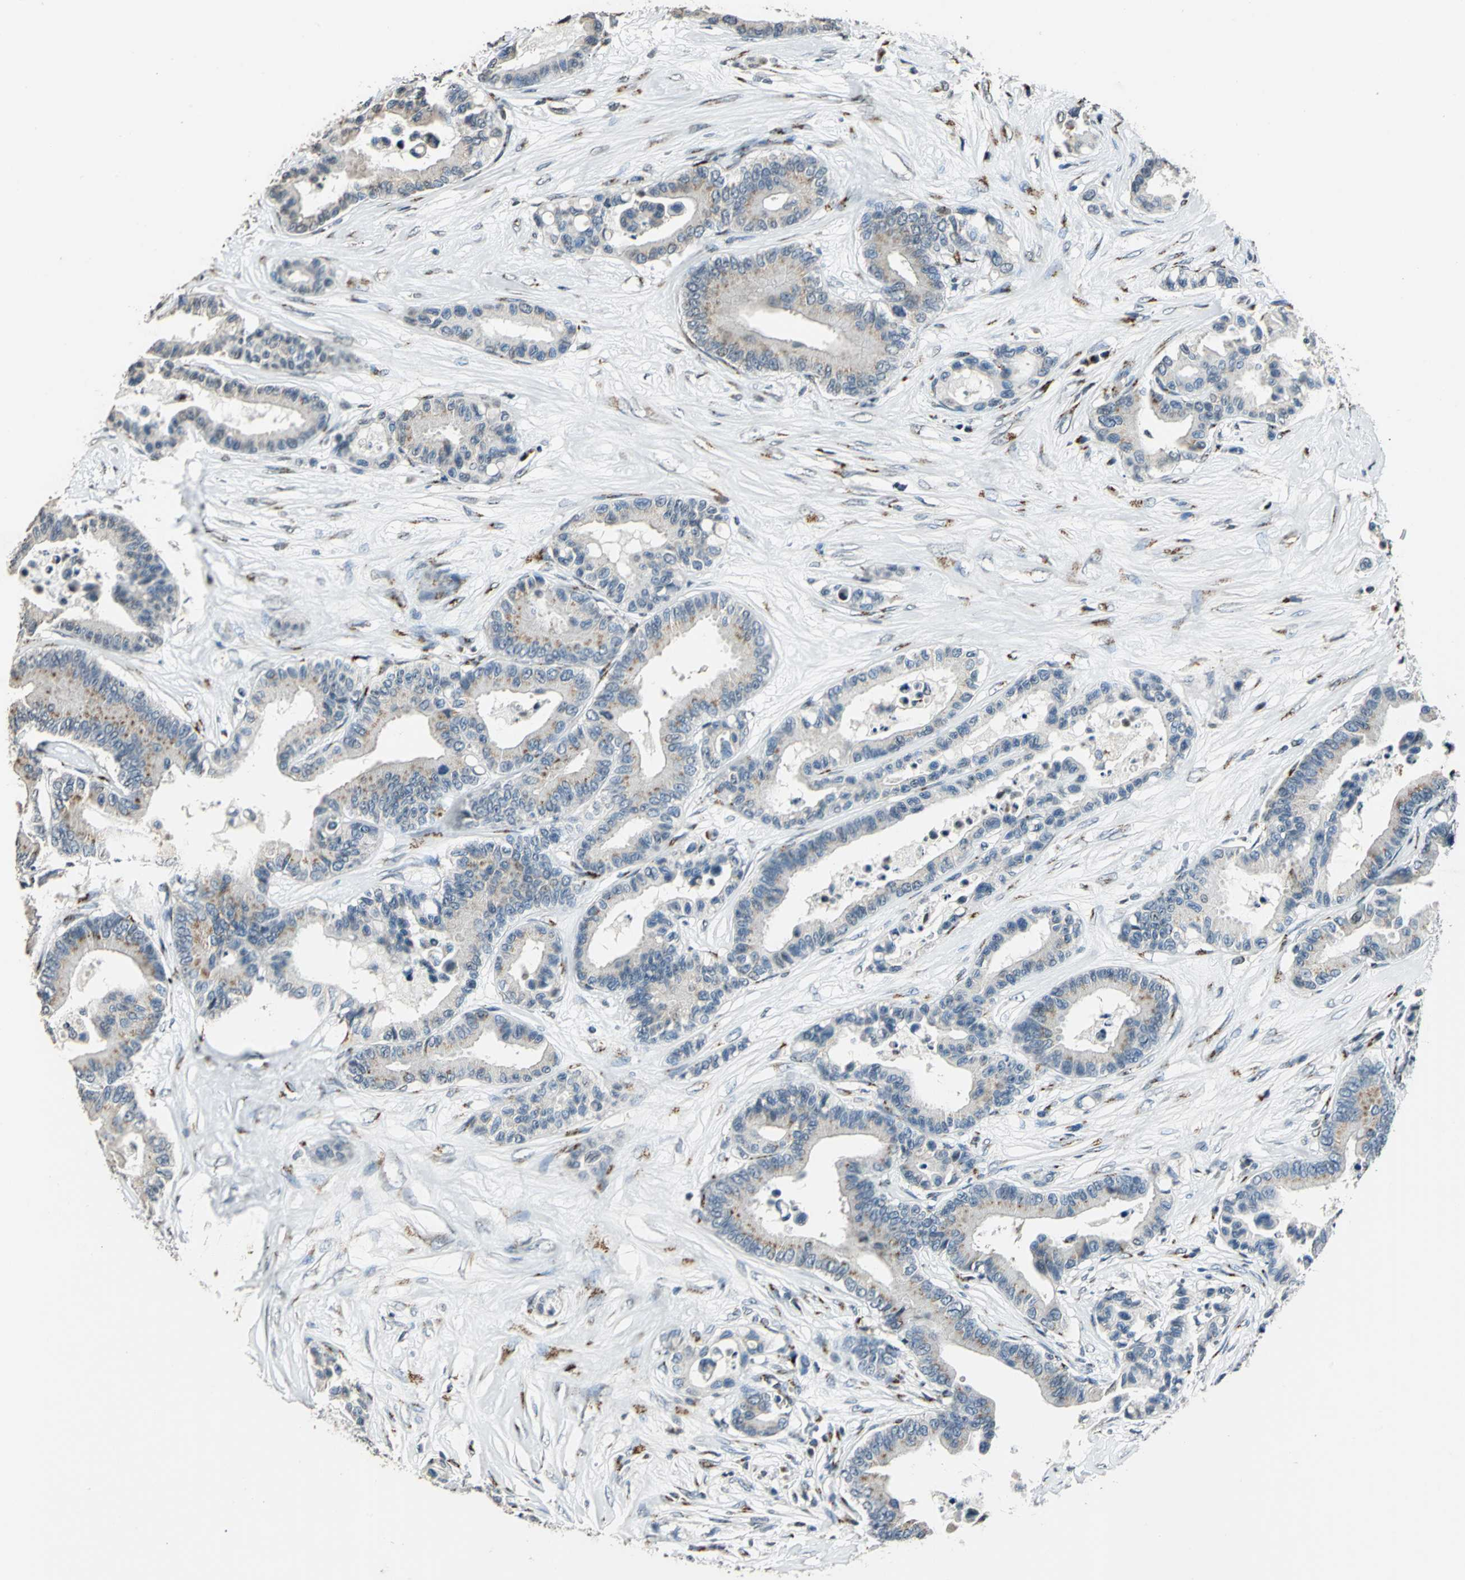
{"staining": {"intensity": "weak", "quantity": "25%-75%", "location": "cytoplasmic/membranous"}, "tissue": "colorectal cancer", "cell_type": "Tumor cells", "image_type": "cancer", "snomed": [{"axis": "morphology", "description": "Adenocarcinoma, NOS"}, {"axis": "topography", "description": "Colon"}], "caption": "Immunohistochemical staining of human colorectal cancer (adenocarcinoma) shows low levels of weak cytoplasmic/membranous positivity in about 25%-75% of tumor cells.", "gene": "TMEM115", "patient": {"sex": "male", "age": 82}}